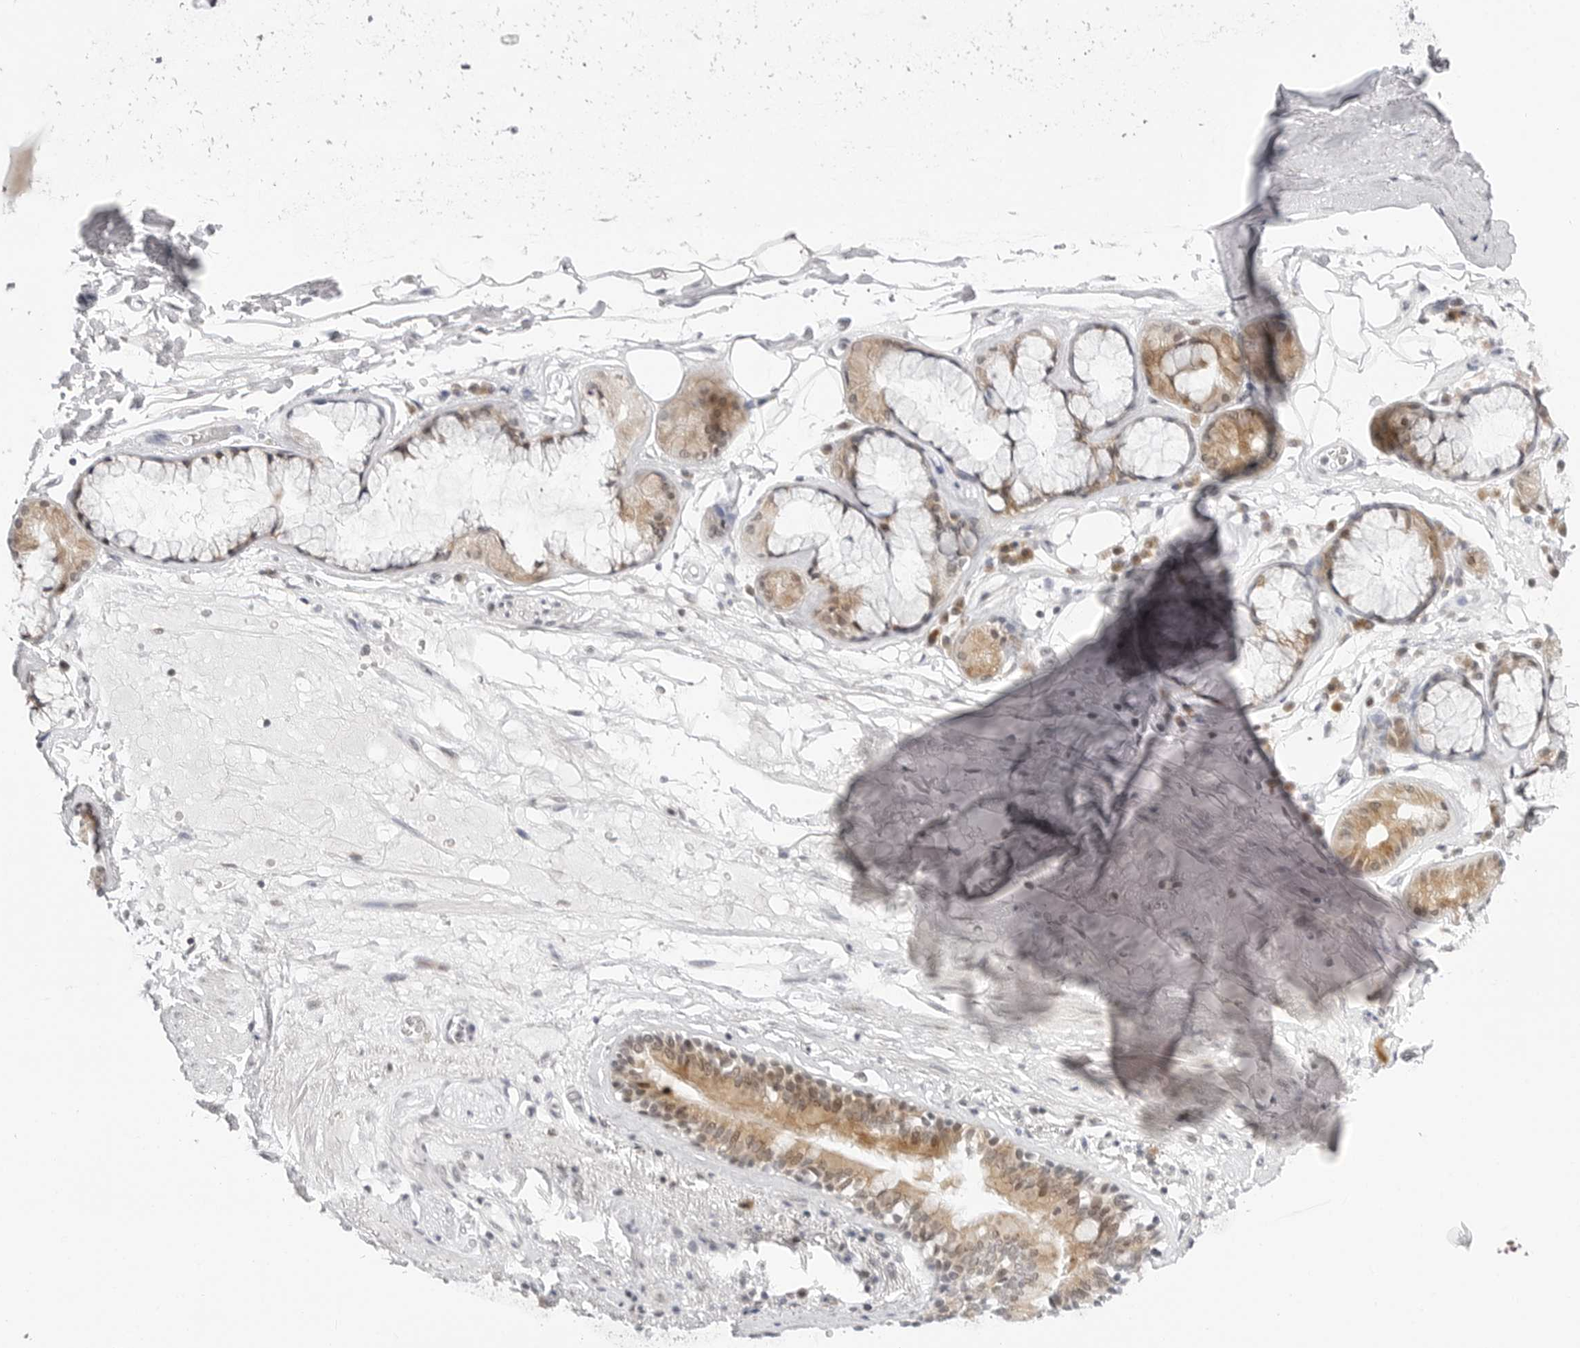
{"staining": {"intensity": "negative", "quantity": "none", "location": "none"}, "tissue": "adipose tissue", "cell_type": "Adipocytes", "image_type": "normal", "snomed": [{"axis": "morphology", "description": "Normal tissue, NOS"}, {"axis": "topography", "description": "Cartilage tissue"}], "caption": "A histopathology image of adipose tissue stained for a protein reveals no brown staining in adipocytes.", "gene": "PPP2R5C", "patient": {"sex": "female", "age": 63}}